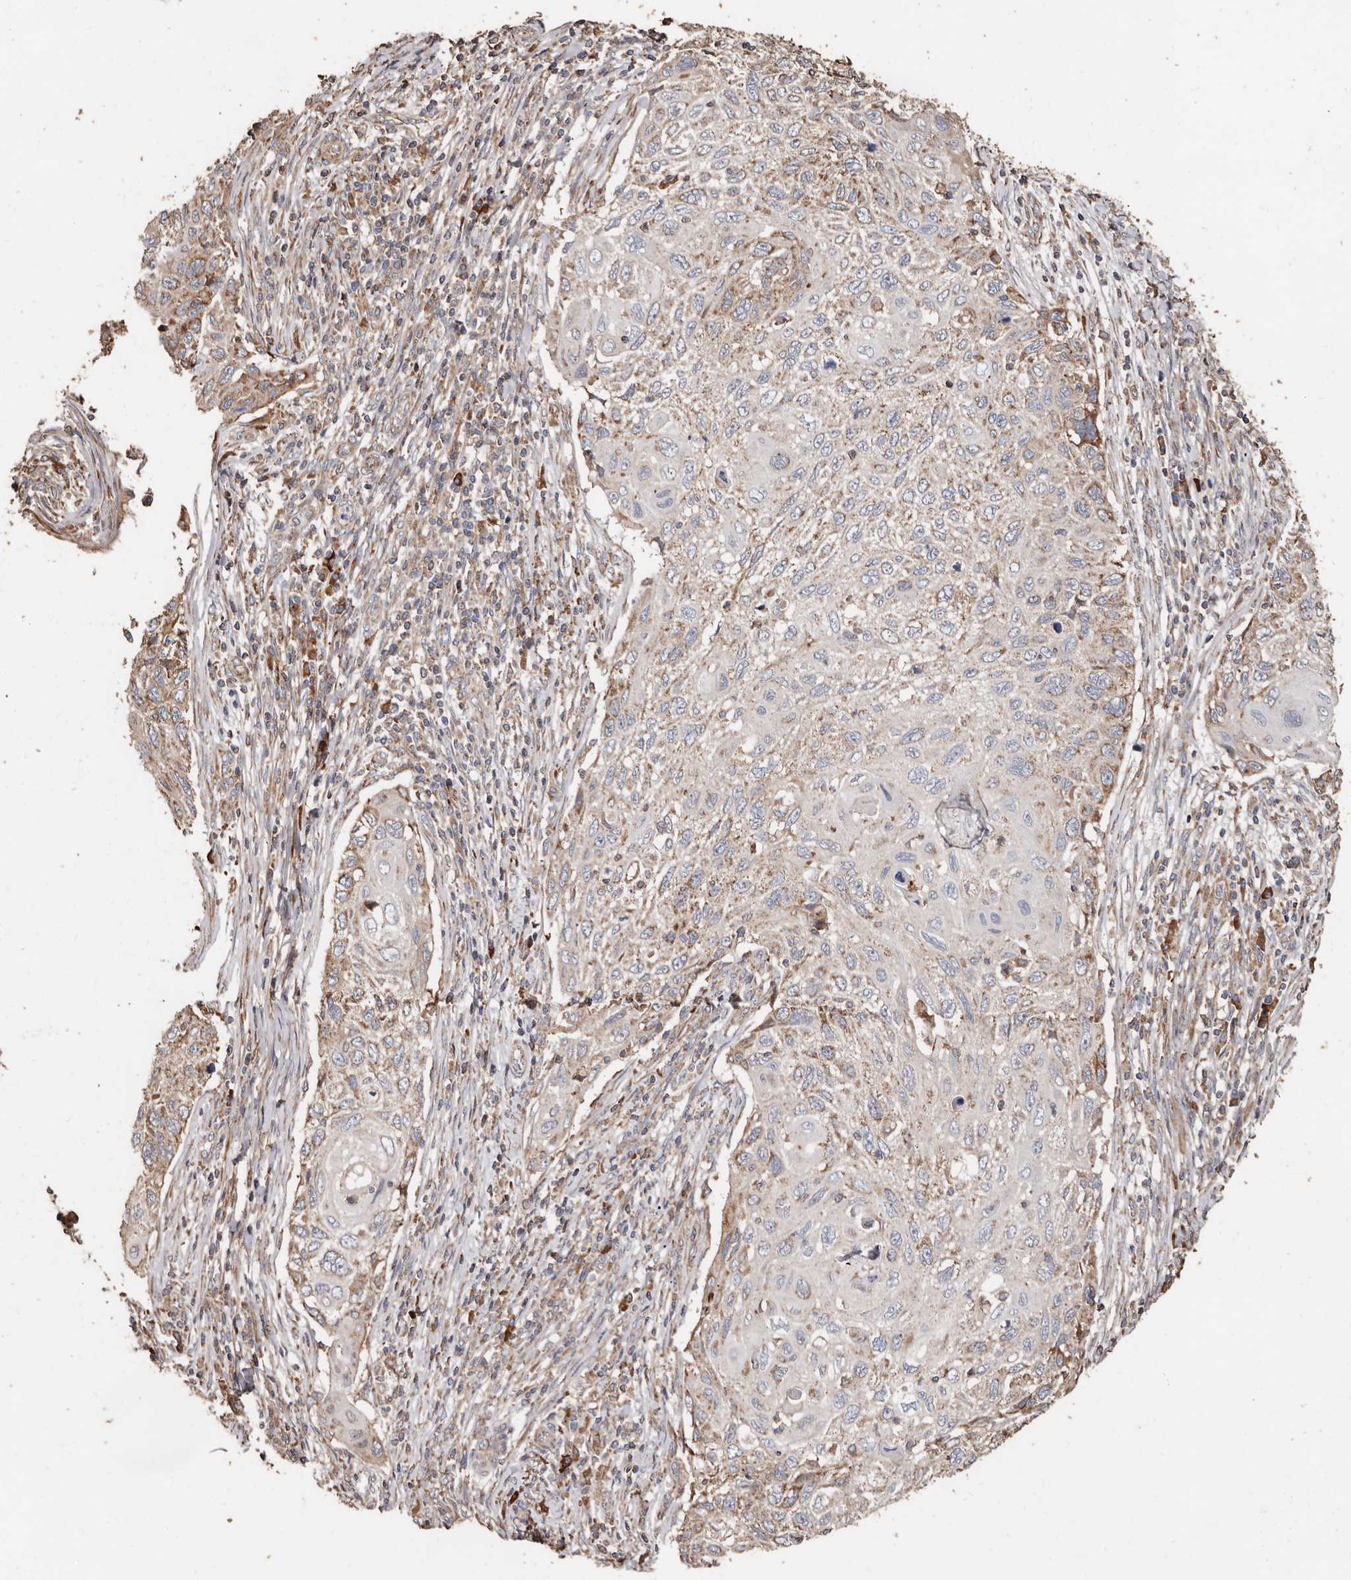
{"staining": {"intensity": "moderate", "quantity": "25%-75%", "location": "cytoplasmic/membranous"}, "tissue": "cervical cancer", "cell_type": "Tumor cells", "image_type": "cancer", "snomed": [{"axis": "morphology", "description": "Squamous cell carcinoma, NOS"}, {"axis": "topography", "description": "Cervix"}], "caption": "Tumor cells reveal medium levels of moderate cytoplasmic/membranous positivity in about 25%-75% of cells in cervical cancer (squamous cell carcinoma).", "gene": "OSGIN2", "patient": {"sex": "female", "age": 70}}